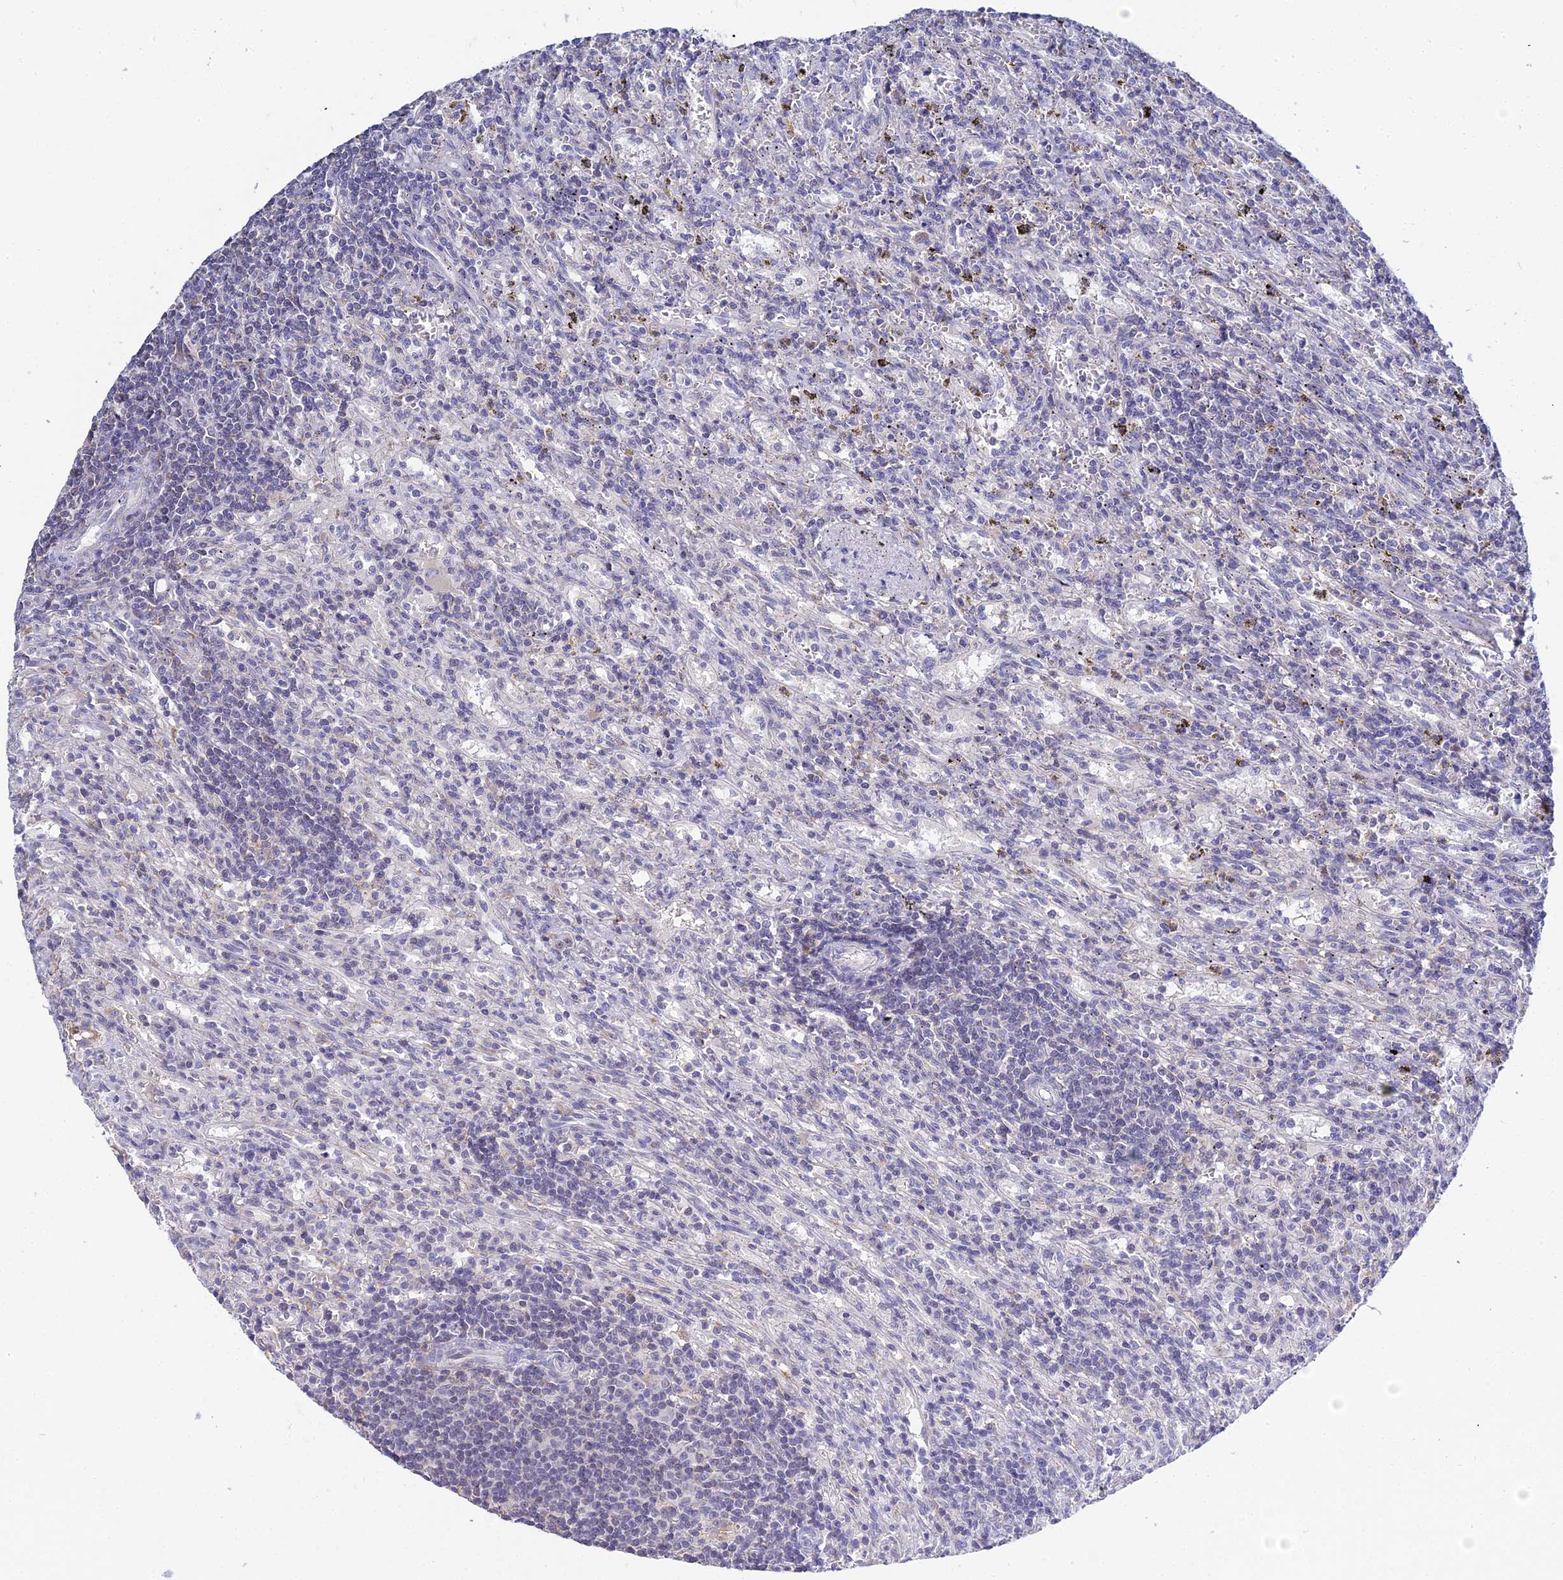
{"staining": {"intensity": "negative", "quantity": "none", "location": "none"}, "tissue": "lymphoma", "cell_type": "Tumor cells", "image_type": "cancer", "snomed": [{"axis": "morphology", "description": "Malignant lymphoma, non-Hodgkin's type, Low grade"}, {"axis": "topography", "description": "Spleen"}], "caption": "A photomicrograph of lymphoma stained for a protein displays no brown staining in tumor cells.", "gene": "ZXDA", "patient": {"sex": "male", "age": 76}}